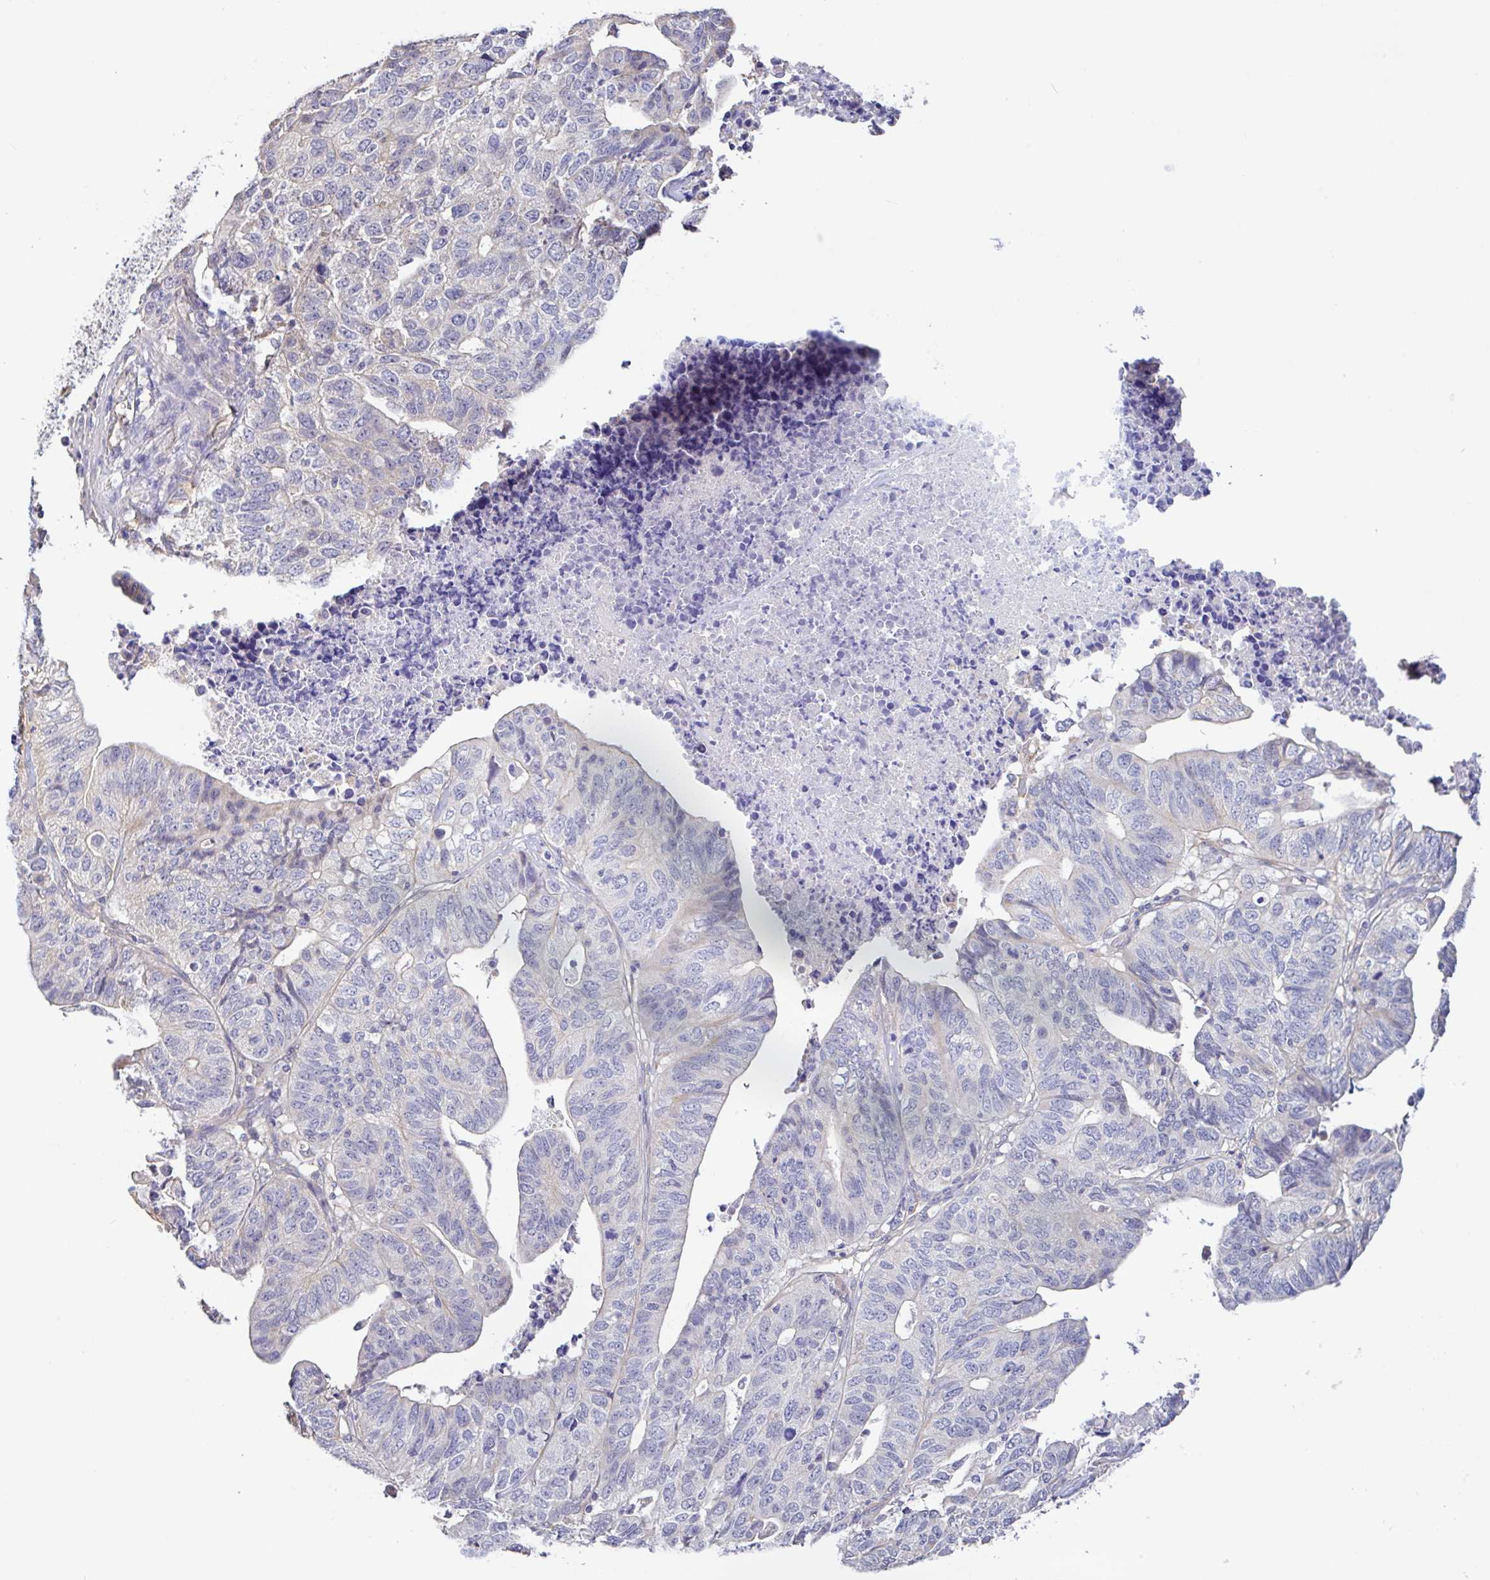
{"staining": {"intensity": "negative", "quantity": "none", "location": "none"}, "tissue": "stomach cancer", "cell_type": "Tumor cells", "image_type": "cancer", "snomed": [{"axis": "morphology", "description": "Adenocarcinoma, NOS"}, {"axis": "topography", "description": "Stomach, upper"}], "caption": "A photomicrograph of human stomach cancer (adenocarcinoma) is negative for staining in tumor cells.", "gene": "PLCD4", "patient": {"sex": "female", "age": 67}}